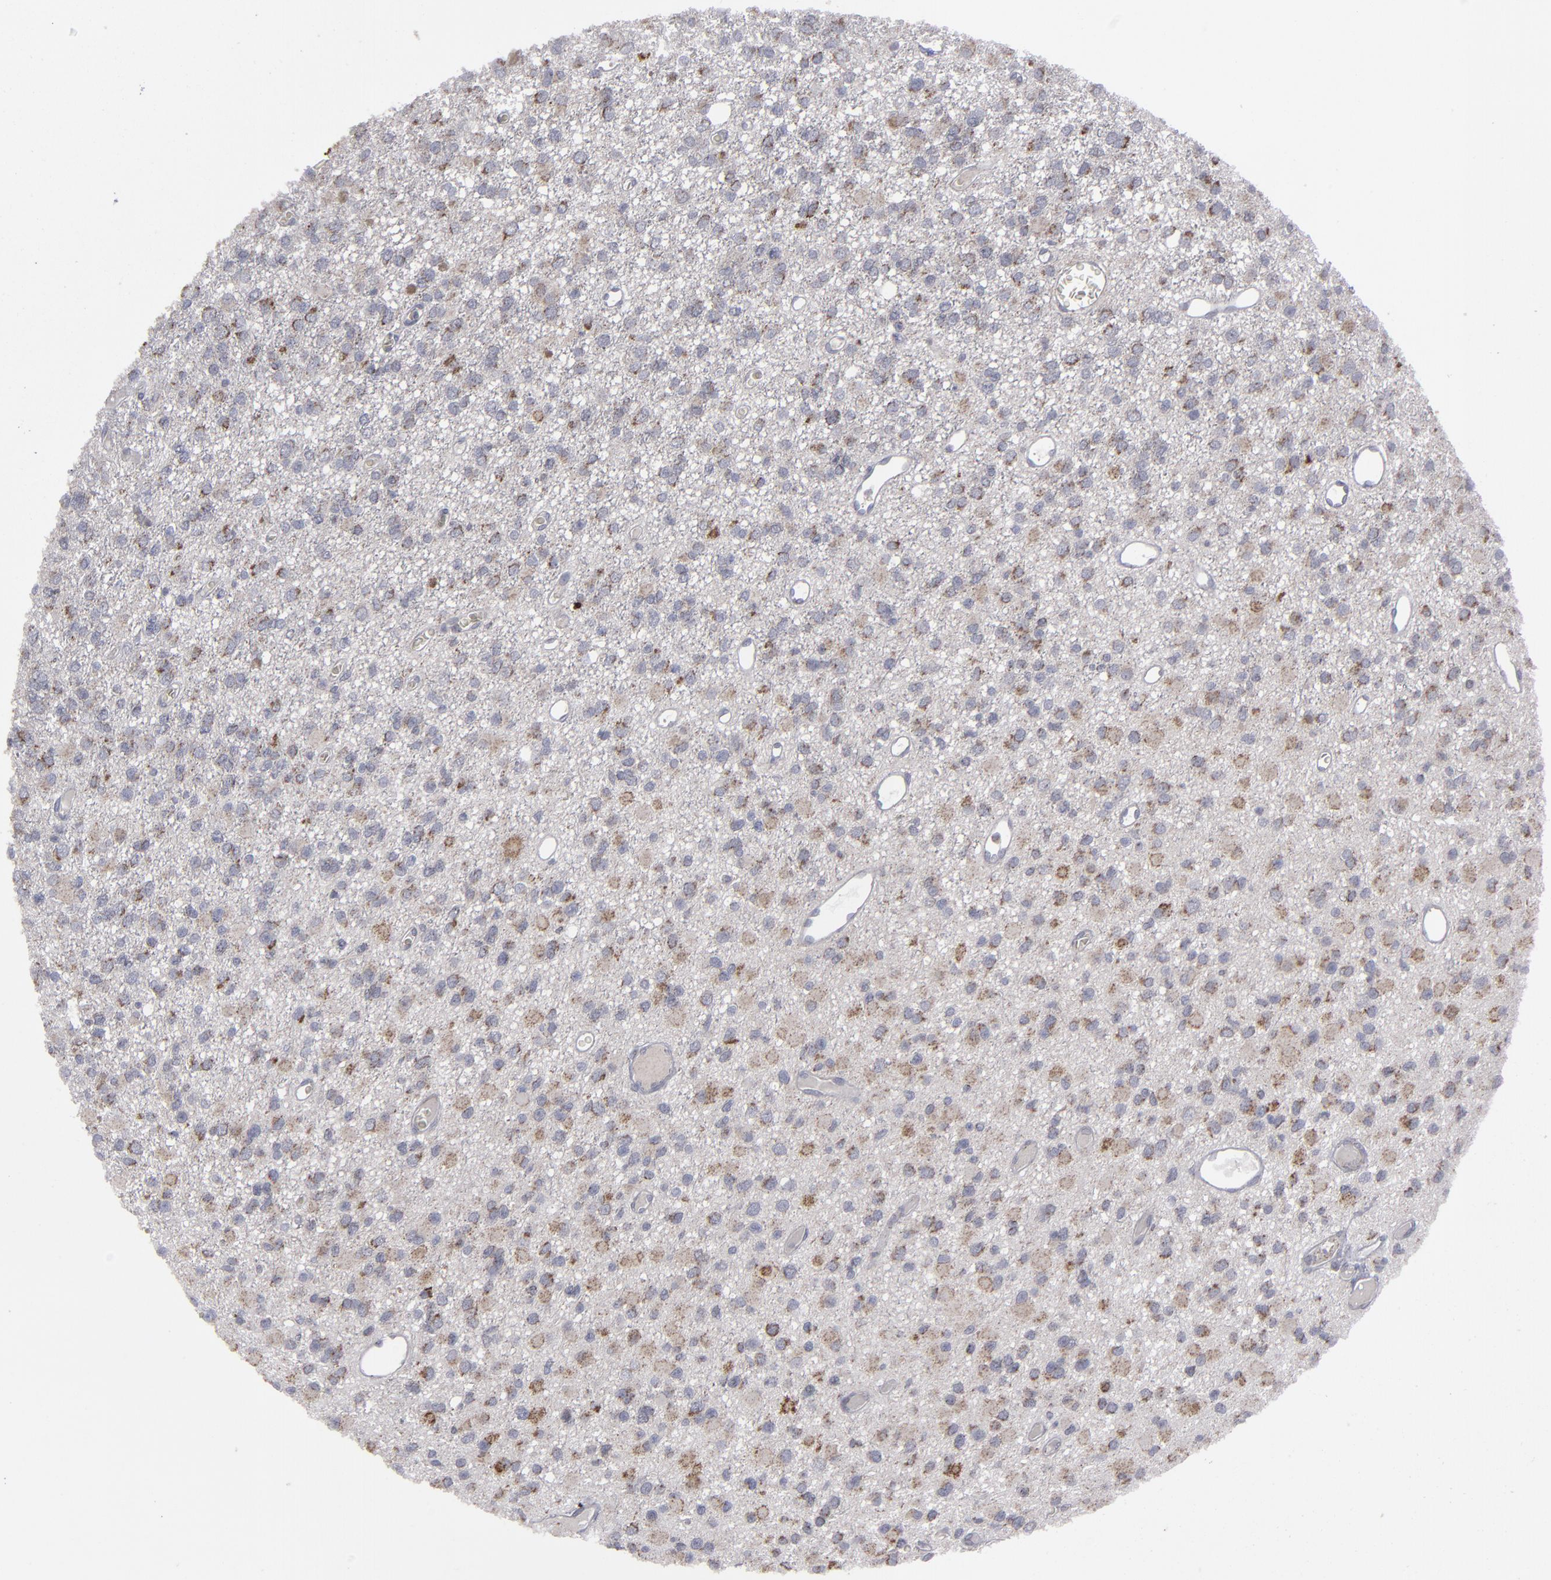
{"staining": {"intensity": "moderate", "quantity": "25%-75%", "location": "cytoplasmic/membranous"}, "tissue": "glioma", "cell_type": "Tumor cells", "image_type": "cancer", "snomed": [{"axis": "morphology", "description": "Glioma, malignant, Low grade"}, {"axis": "topography", "description": "Brain"}], "caption": "Immunohistochemistry (IHC) micrograph of malignant glioma (low-grade) stained for a protein (brown), which displays medium levels of moderate cytoplasmic/membranous staining in about 25%-75% of tumor cells.", "gene": "MYOM2", "patient": {"sex": "male", "age": 42}}